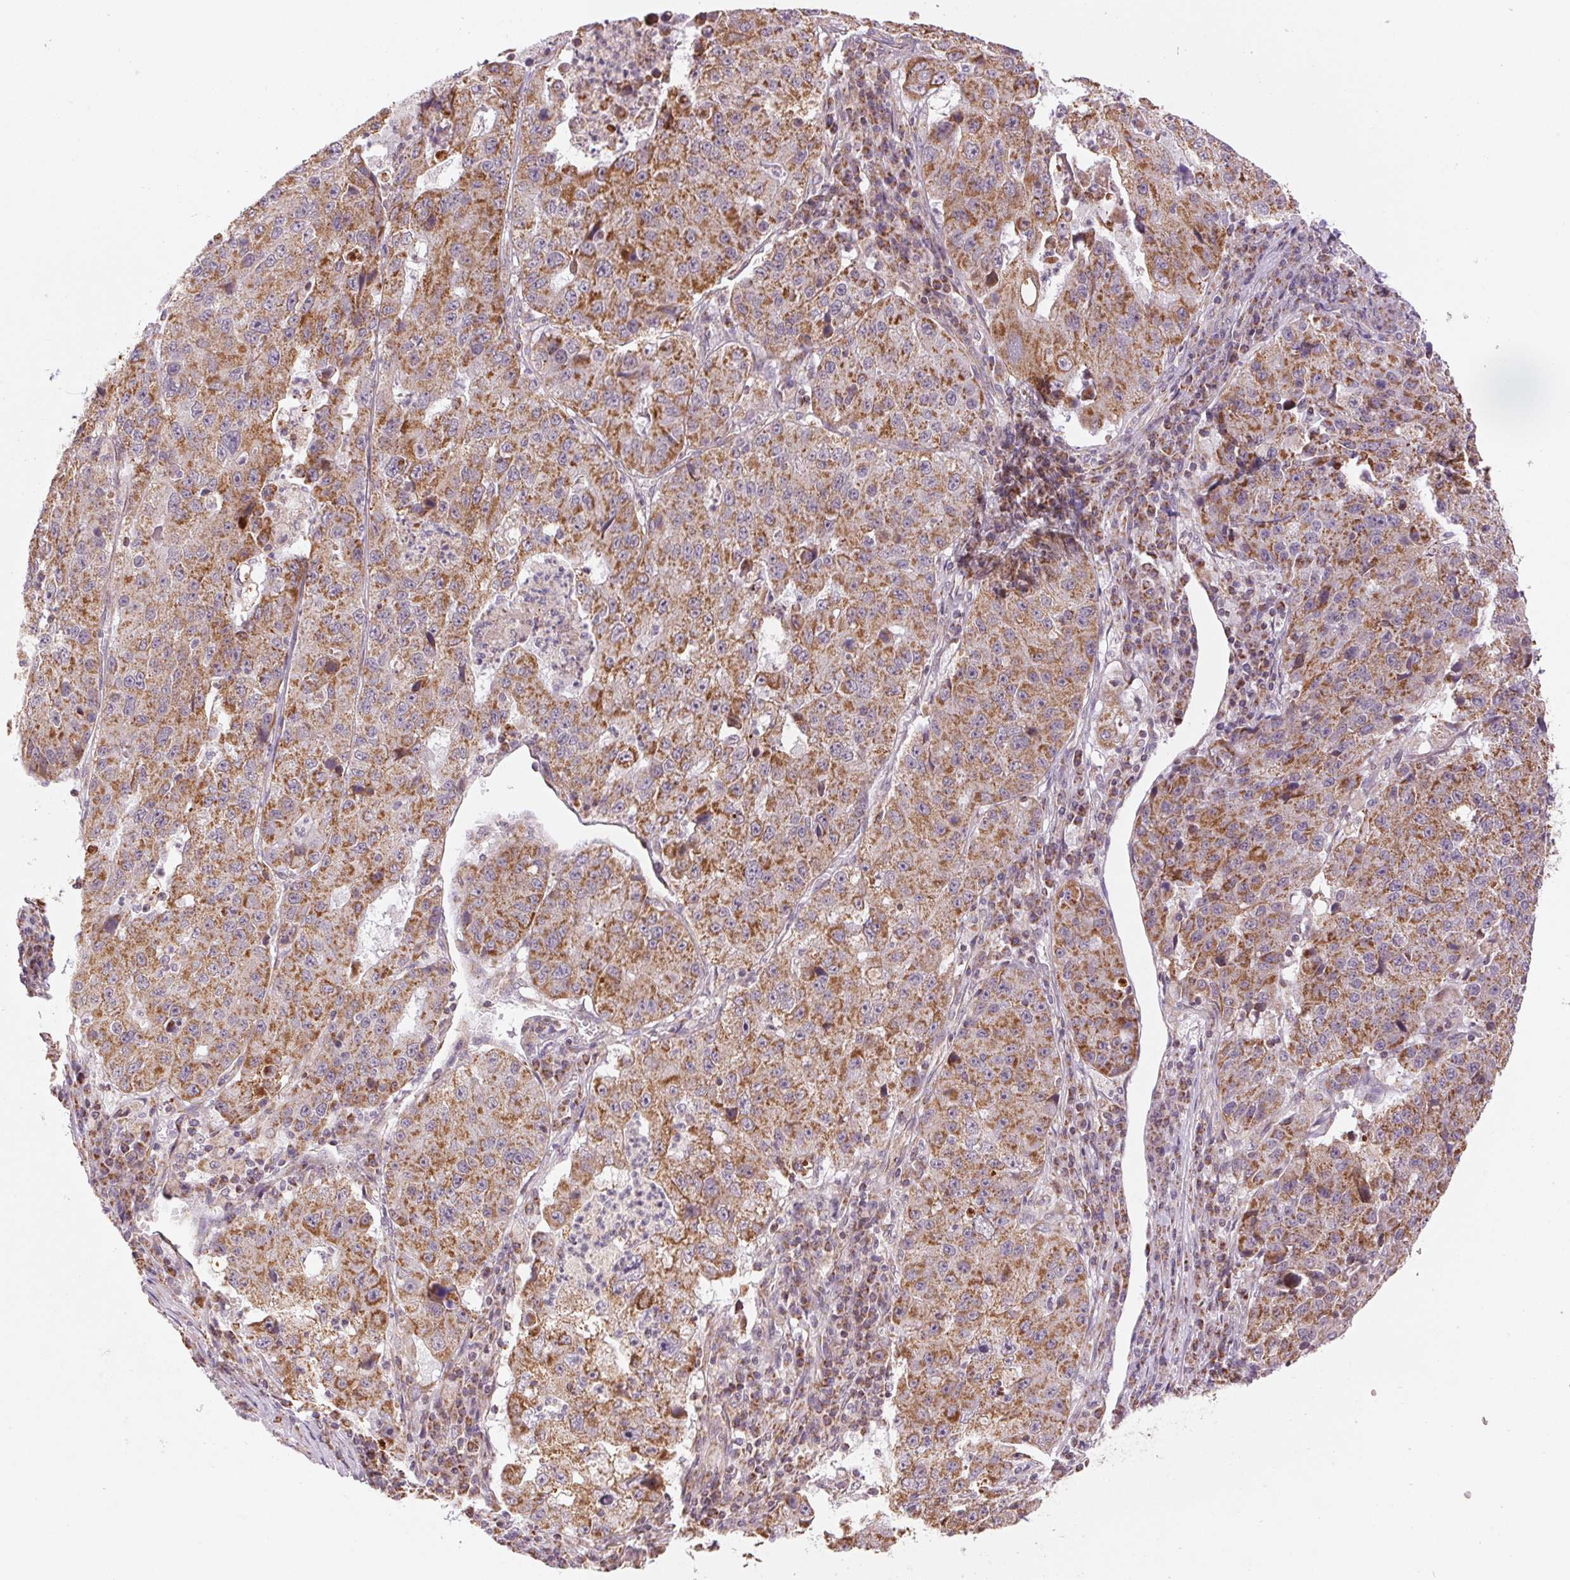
{"staining": {"intensity": "moderate", "quantity": ">75%", "location": "cytoplasmic/membranous"}, "tissue": "stomach cancer", "cell_type": "Tumor cells", "image_type": "cancer", "snomed": [{"axis": "morphology", "description": "Adenocarcinoma, NOS"}, {"axis": "topography", "description": "Stomach"}], "caption": "Brown immunohistochemical staining in human stomach cancer displays moderate cytoplasmic/membranous expression in about >75% of tumor cells.", "gene": "MATCAP1", "patient": {"sex": "male", "age": 71}}